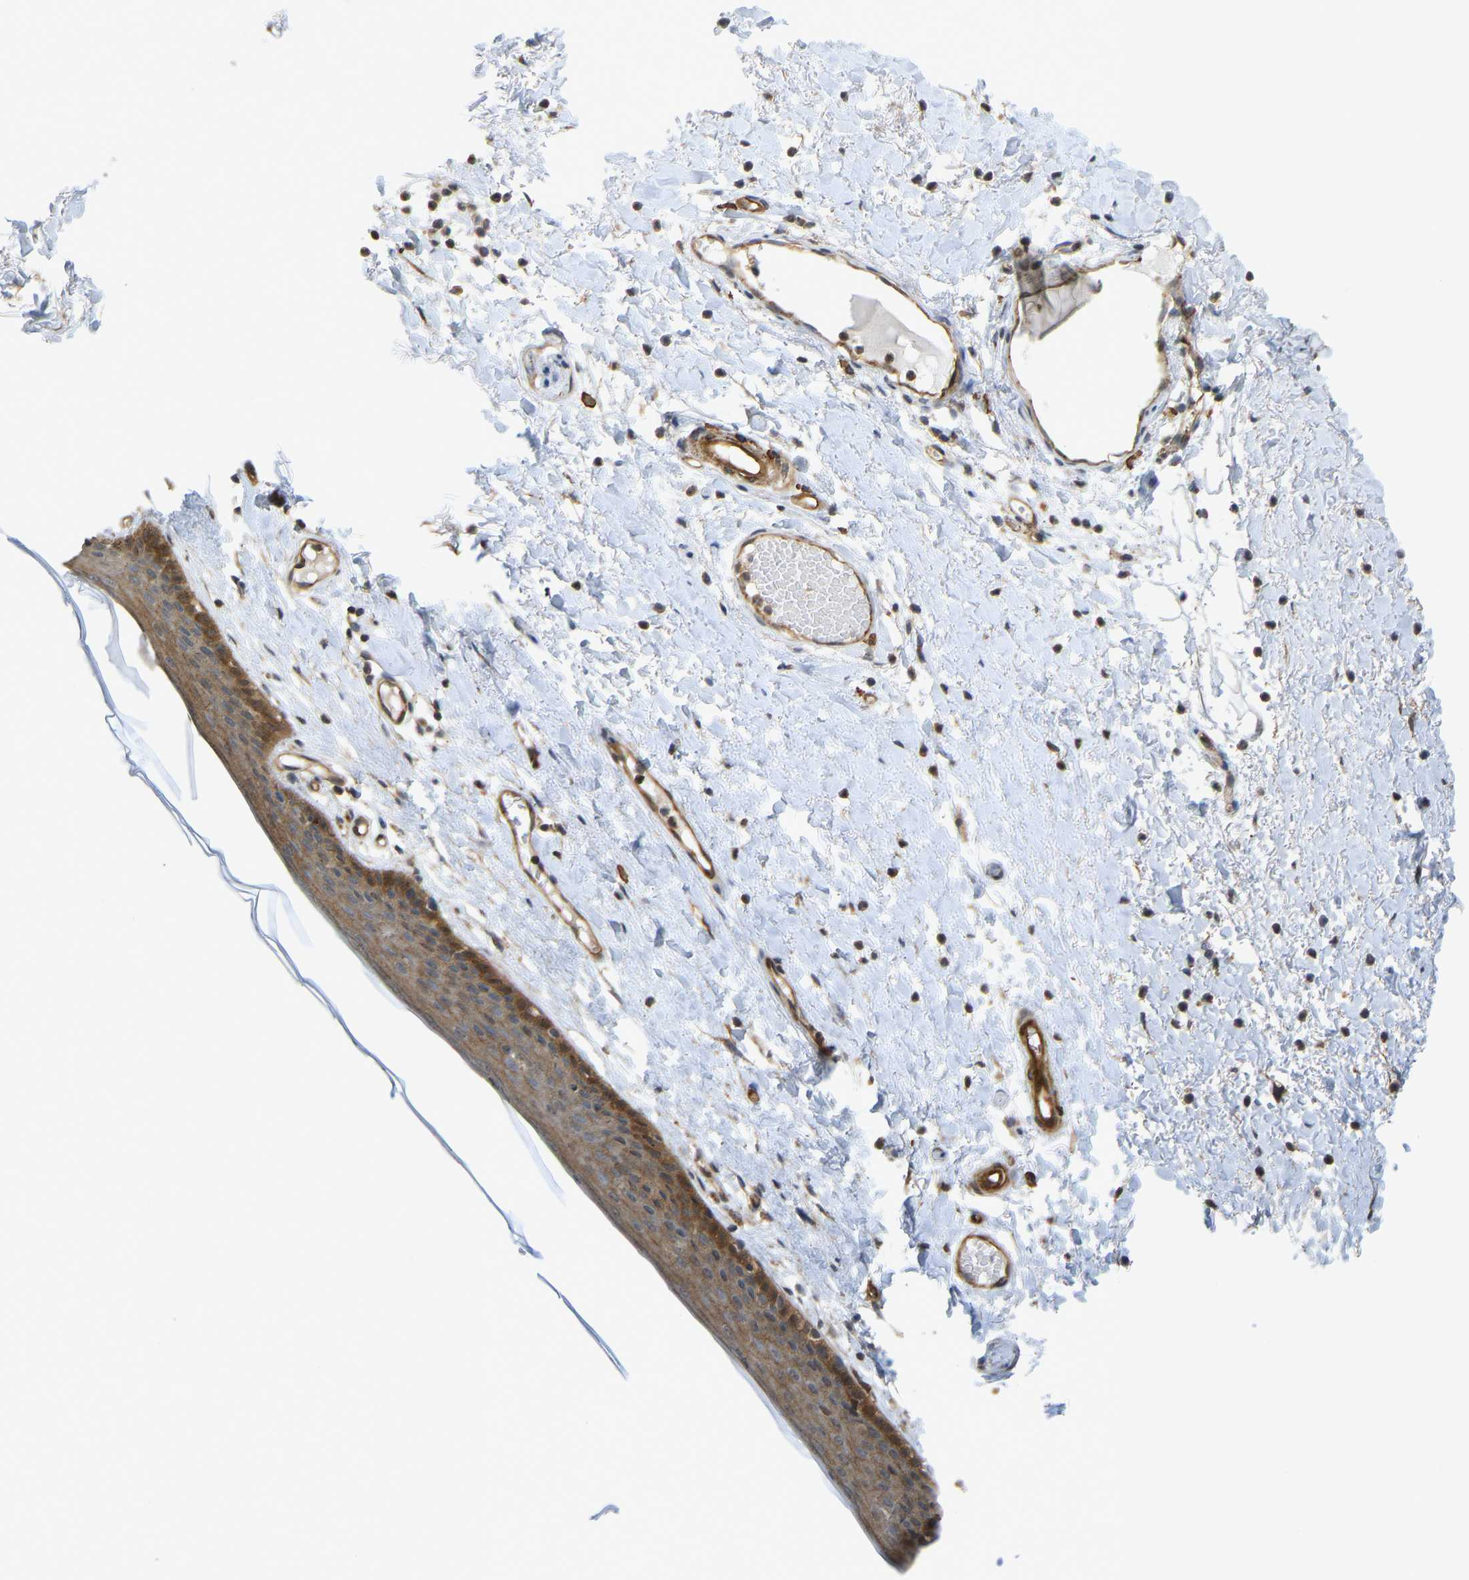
{"staining": {"intensity": "moderate", "quantity": ">75%", "location": "cytoplasmic/membranous"}, "tissue": "skin", "cell_type": "Epidermal cells", "image_type": "normal", "snomed": [{"axis": "morphology", "description": "Normal tissue, NOS"}, {"axis": "topography", "description": "Vulva"}], "caption": "Epidermal cells exhibit medium levels of moderate cytoplasmic/membranous staining in about >75% of cells in normal human skin. The staining was performed using DAB (3,3'-diaminobenzidine), with brown indicating positive protein expression. Nuclei are stained blue with hematoxylin.", "gene": "KIAA1671", "patient": {"sex": "female", "age": 54}}